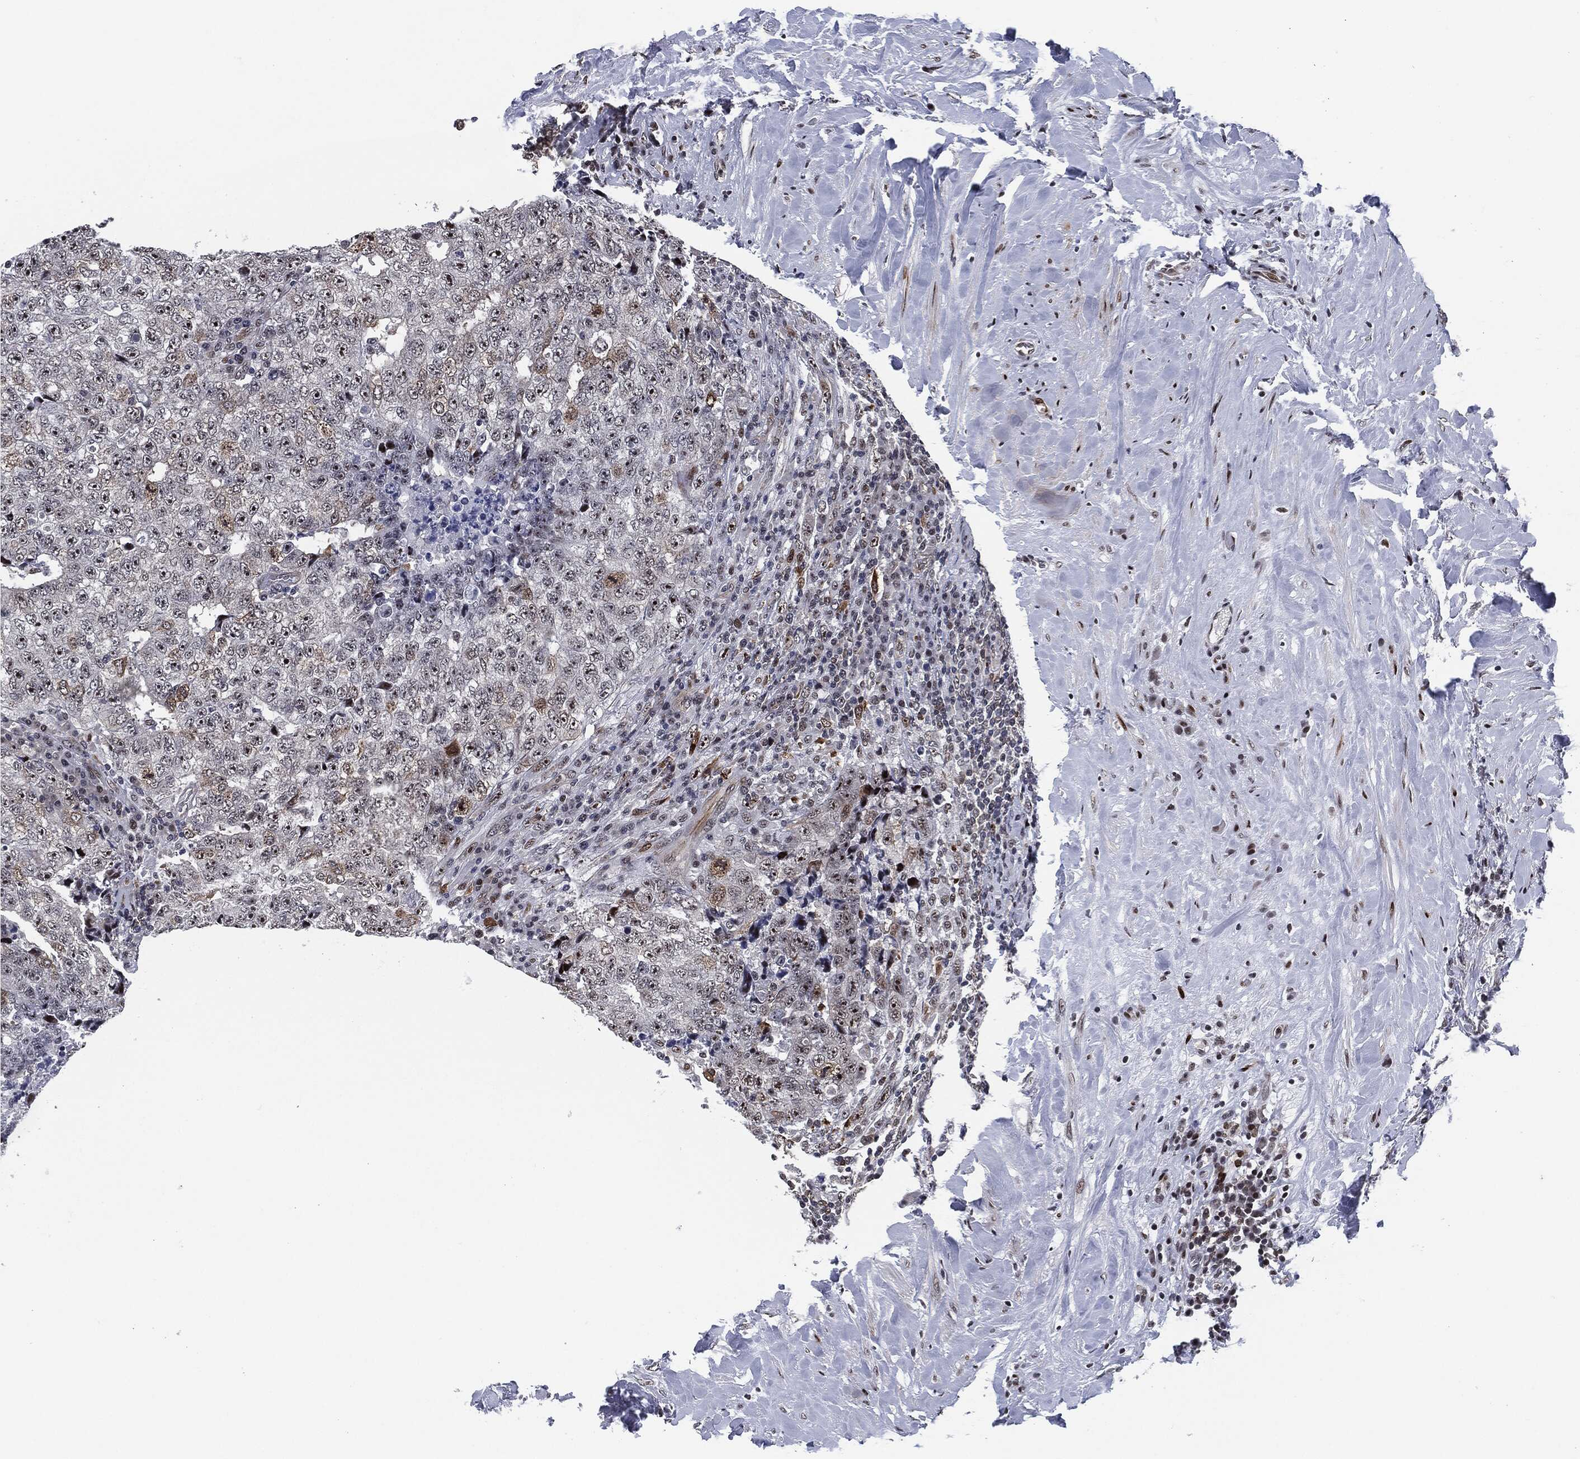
{"staining": {"intensity": "moderate", "quantity": "<25%", "location": "cytoplasmic/membranous"}, "tissue": "testis cancer", "cell_type": "Tumor cells", "image_type": "cancer", "snomed": [{"axis": "morphology", "description": "Necrosis, NOS"}, {"axis": "morphology", "description": "Carcinoma, Embryonal, NOS"}, {"axis": "topography", "description": "Testis"}], "caption": "DAB (3,3'-diaminobenzidine) immunohistochemical staining of human testis embryonal carcinoma demonstrates moderate cytoplasmic/membranous protein positivity in approximately <25% of tumor cells.", "gene": "AKT2", "patient": {"sex": "male", "age": 19}}